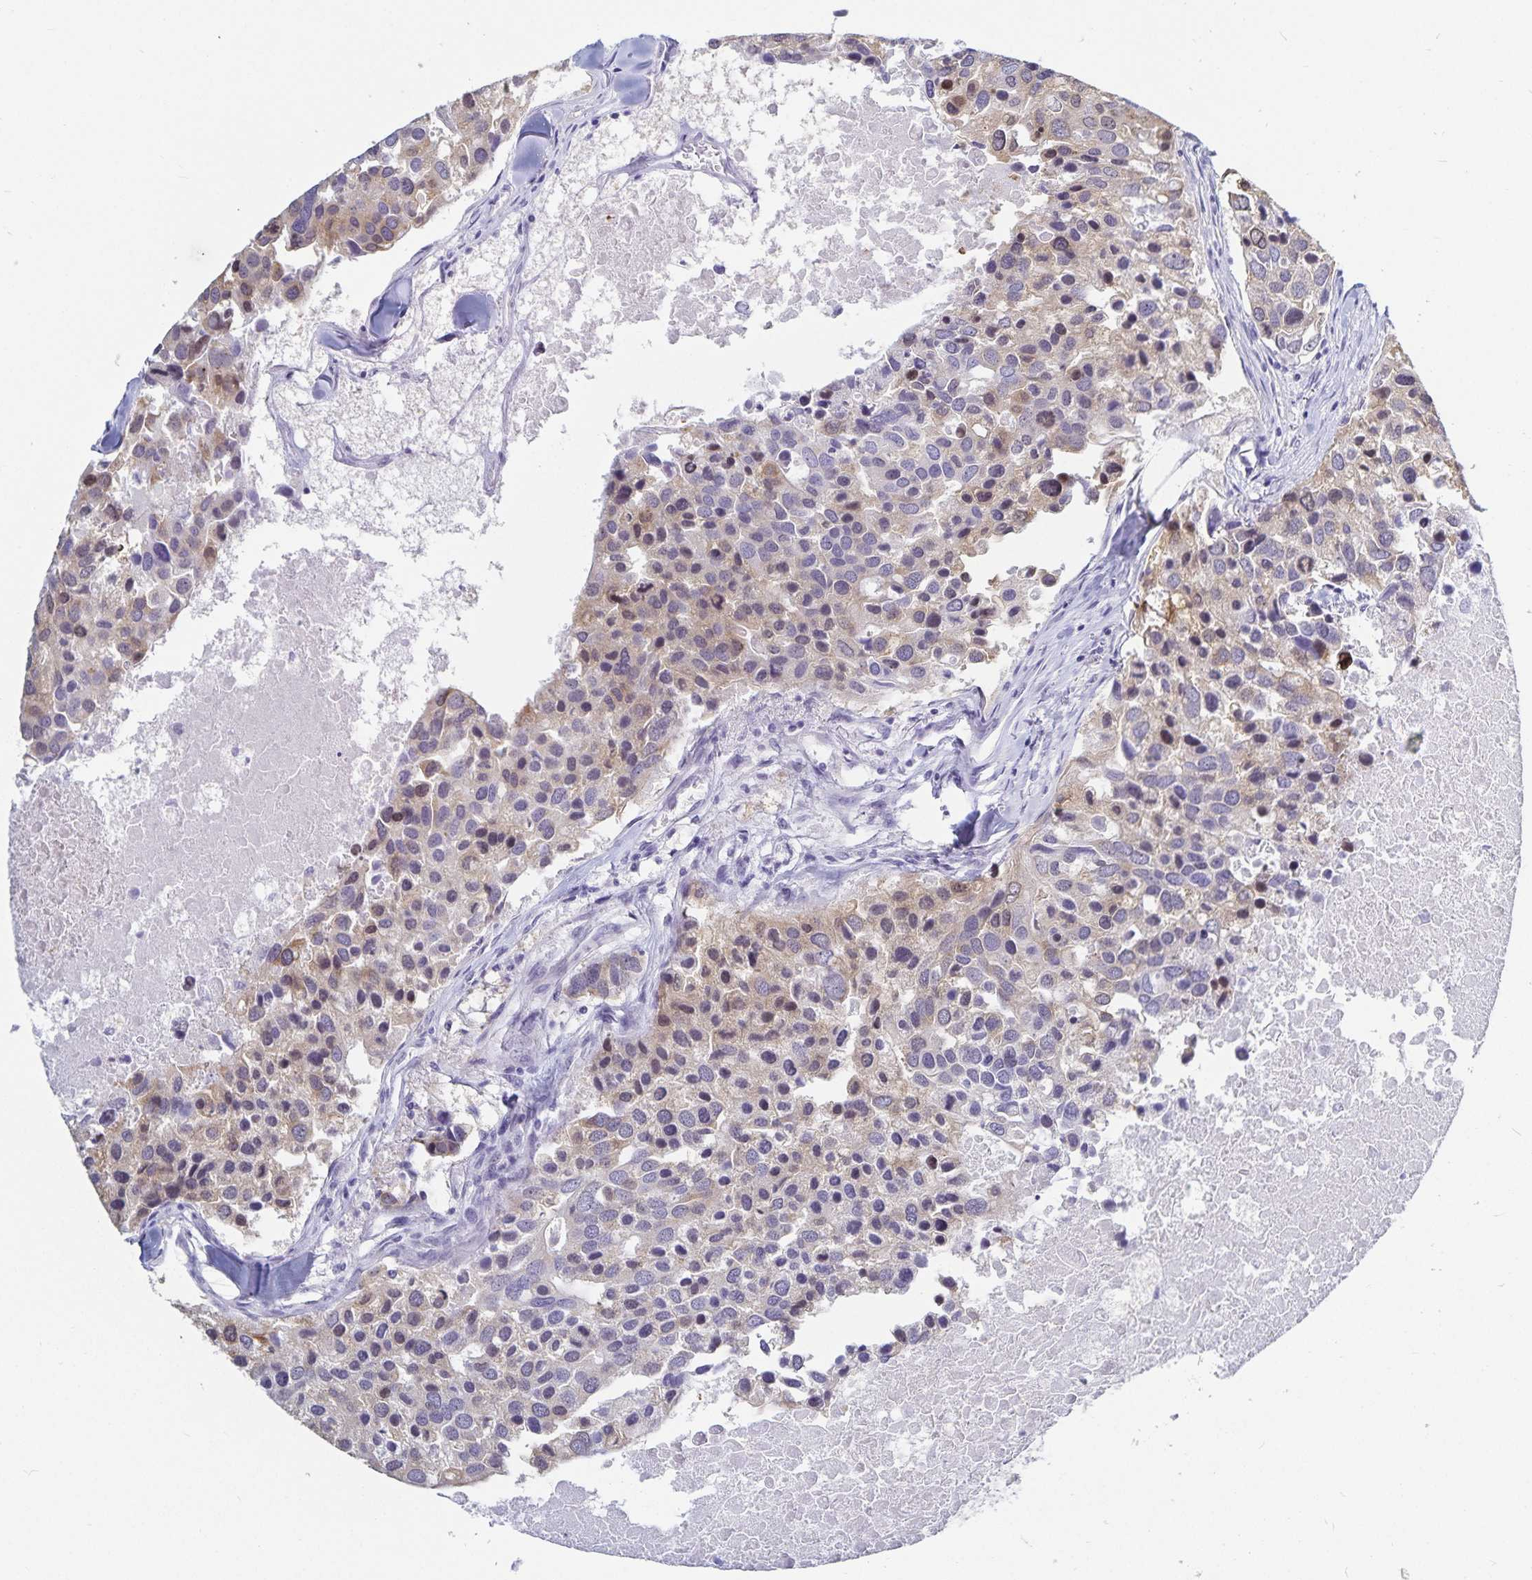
{"staining": {"intensity": "weak", "quantity": "25%-75%", "location": "cytoplasmic/membranous"}, "tissue": "breast cancer", "cell_type": "Tumor cells", "image_type": "cancer", "snomed": [{"axis": "morphology", "description": "Duct carcinoma"}, {"axis": "topography", "description": "Breast"}], "caption": "The micrograph reveals a brown stain indicating the presence of a protein in the cytoplasmic/membranous of tumor cells in breast intraductal carcinoma. (IHC, brightfield microscopy, high magnification).", "gene": "HMGB3", "patient": {"sex": "female", "age": 83}}